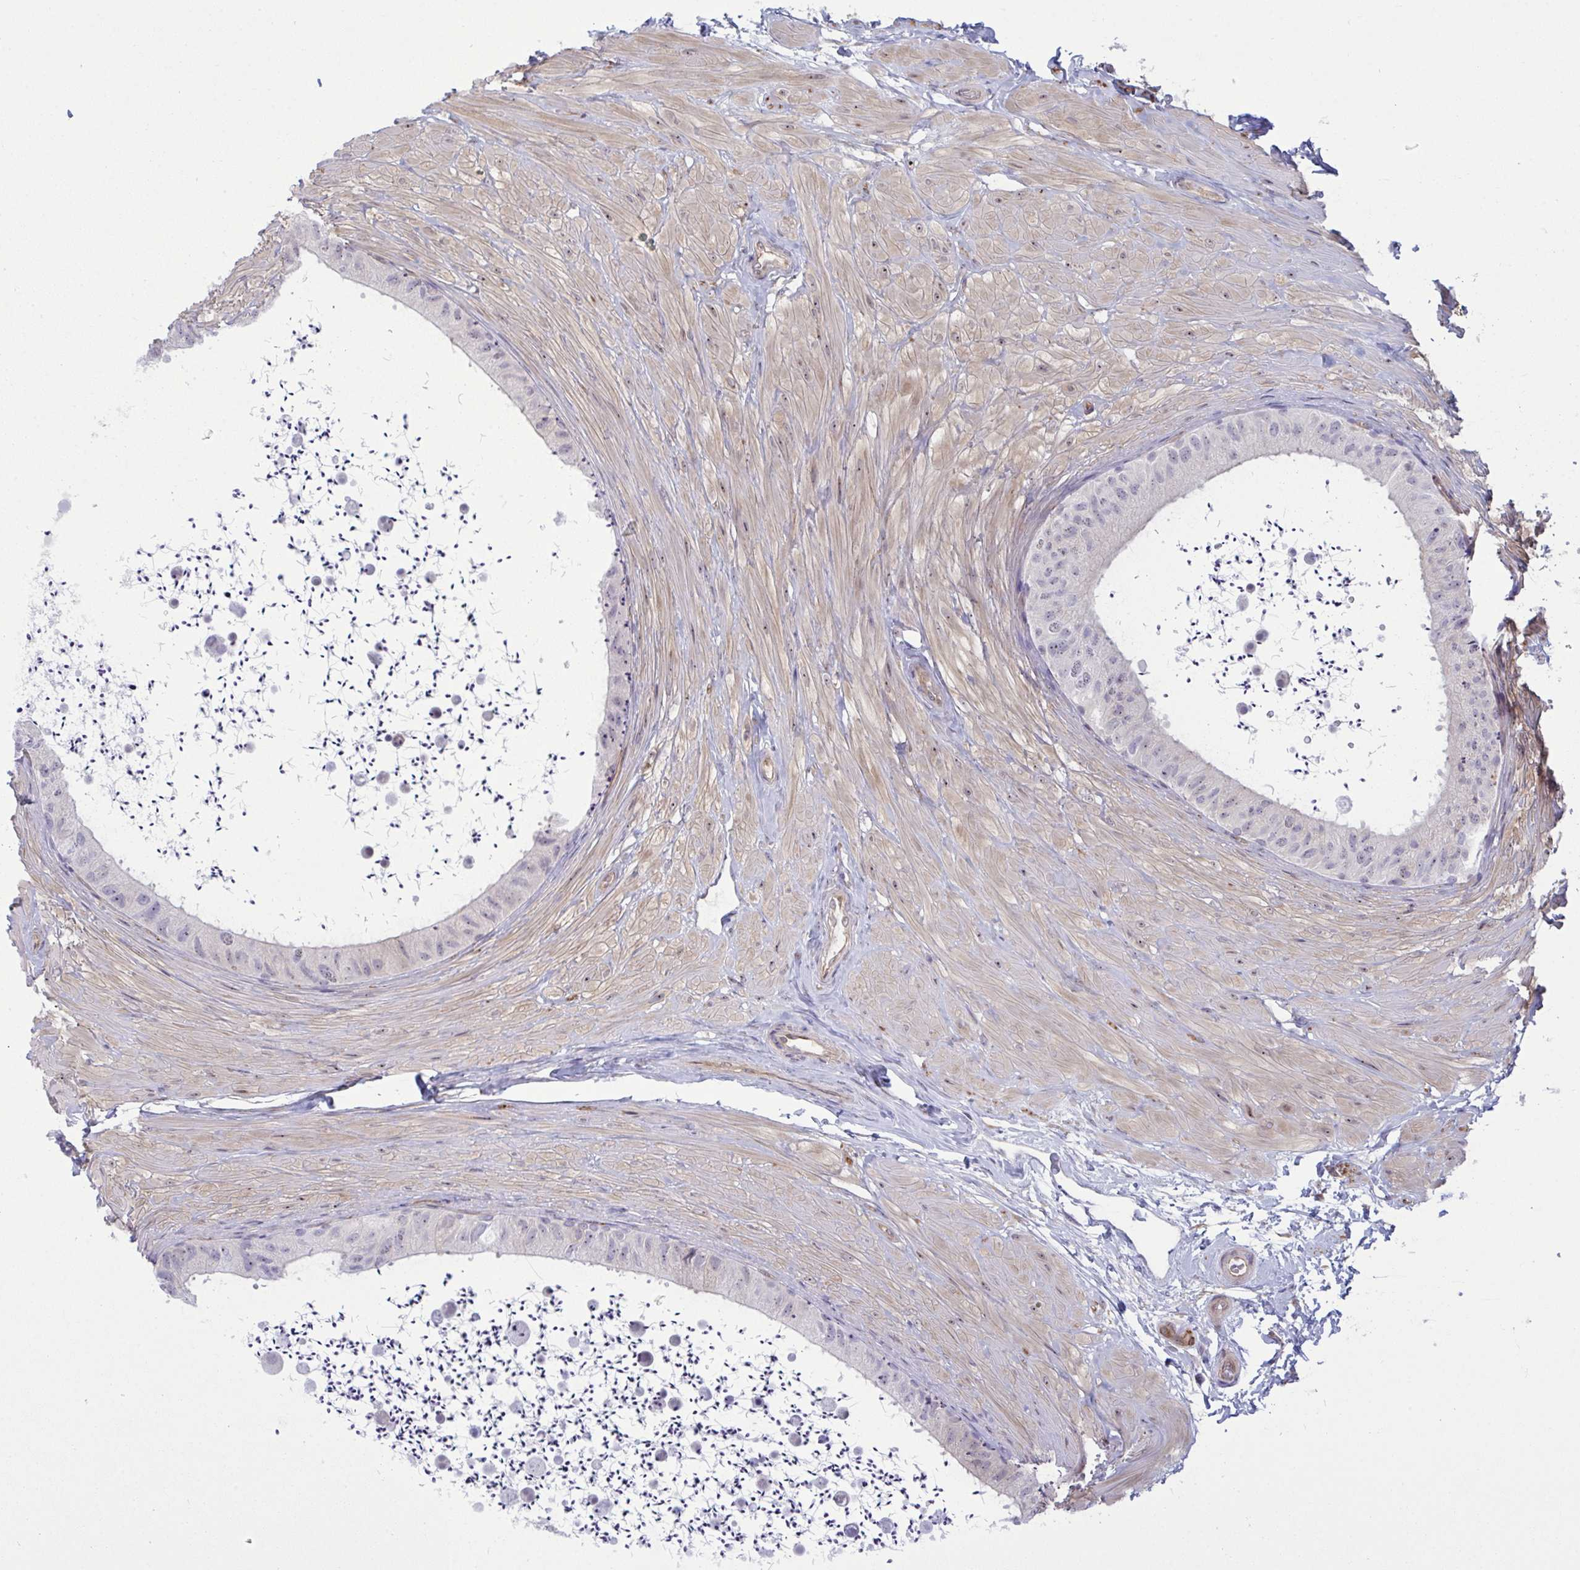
{"staining": {"intensity": "weak", "quantity": "<25%", "location": "cytoplasmic/membranous"}, "tissue": "epididymis", "cell_type": "Glandular cells", "image_type": "normal", "snomed": [{"axis": "morphology", "description": "Normal tissue, NOS"}, {"axis": "topography", "description": "Epididymis"}, {"axis": "topography", "description": "Peripheral nerve tissue"}], "caption": "Immunohistochemistry (IHC) of benign epididymis demonstrates no positivity in glandular cells. (Stains: DAB immunohistochemistry (IHC) with hematoxylin counter stain, Microscopy: brightfield microscopy at high magnification).", "gene": "PRRT4", "patient": {"sex": "male", "age": 32}}